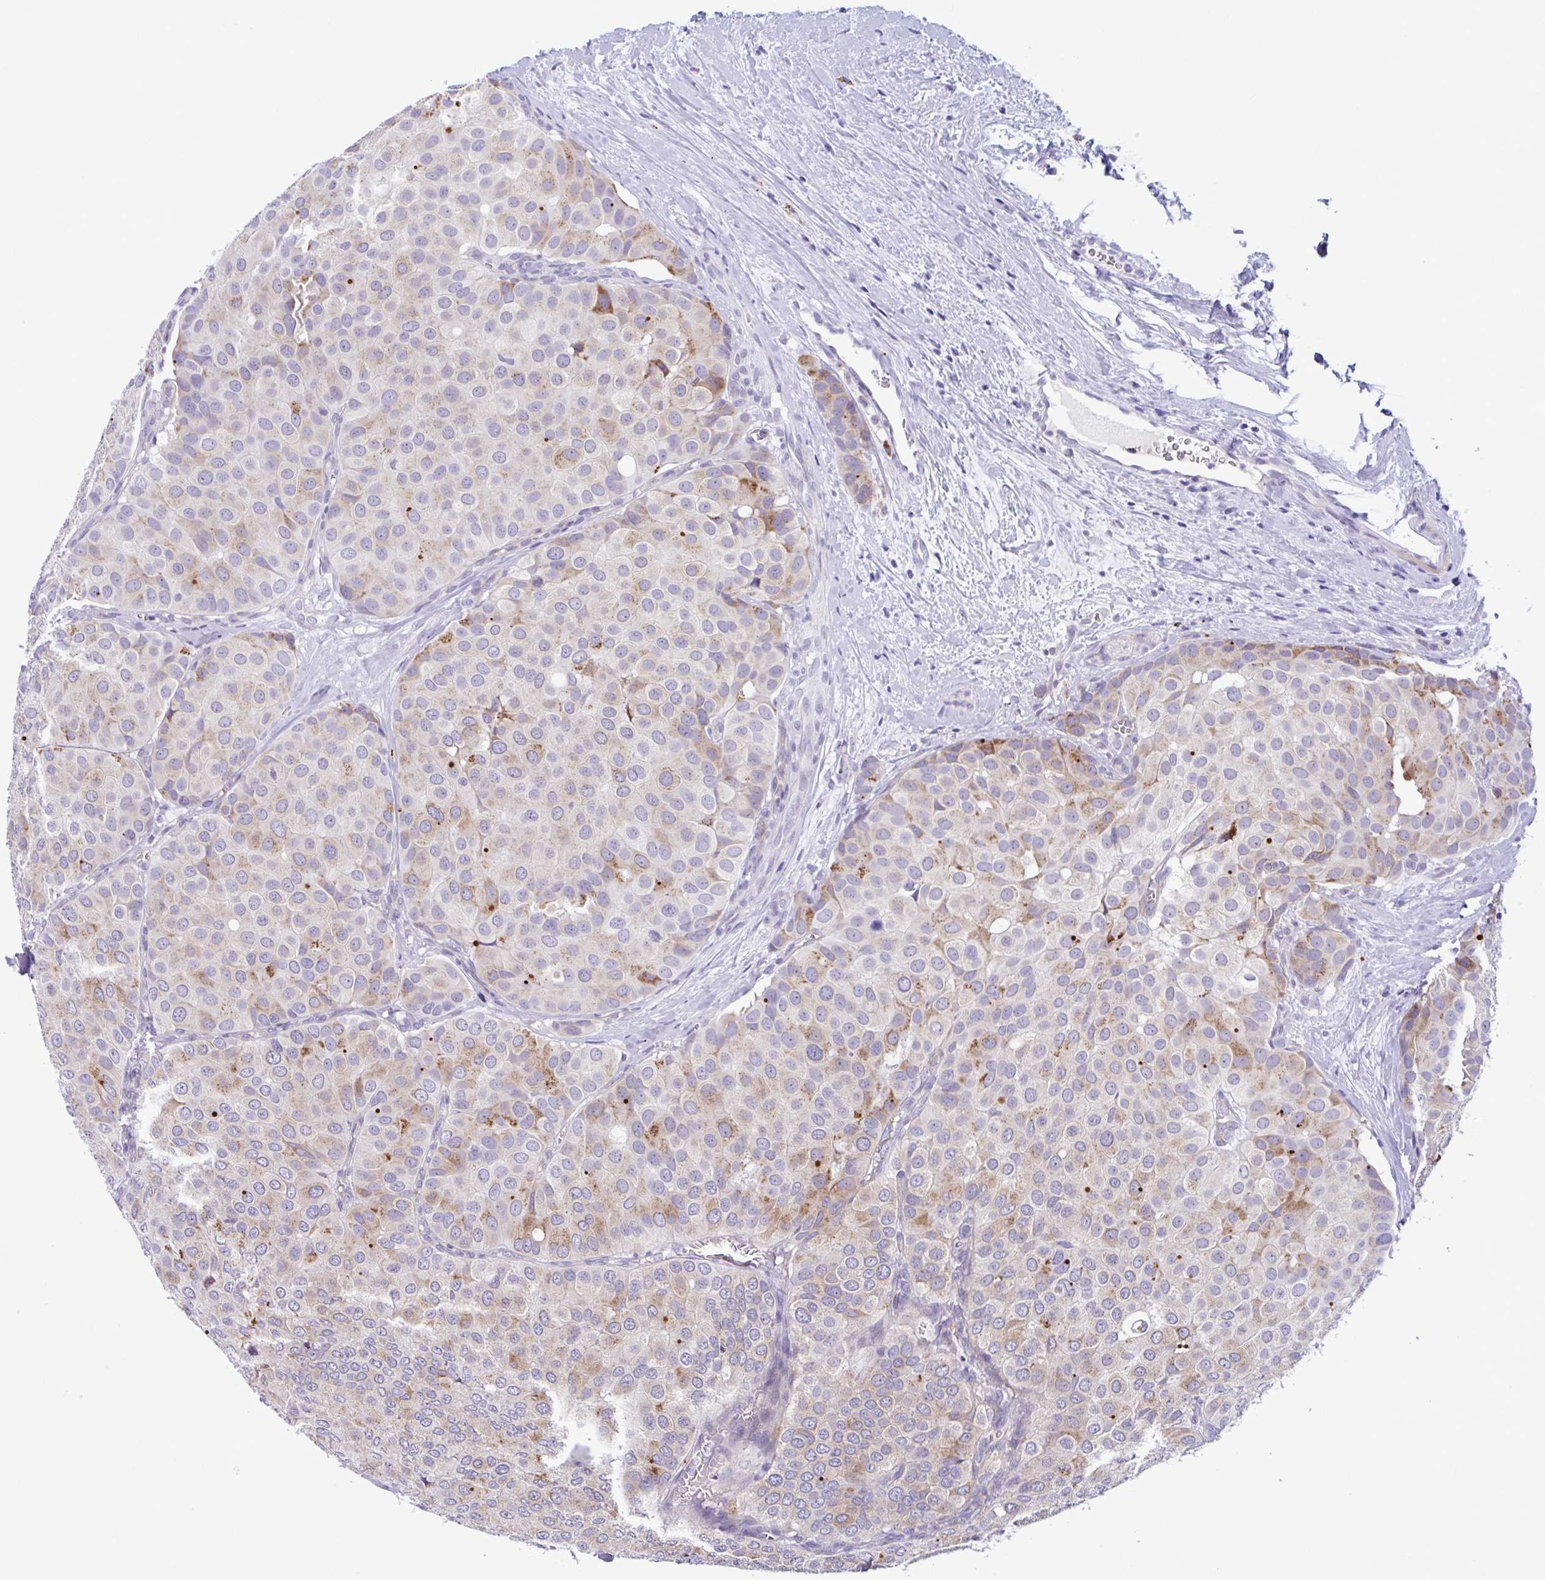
{"staining": {"intensity": "weak", "quantity": "<25%", "location": "cytoplasmic/membranous"}, "tissue": "breast cancer", "cell_type": "Tumor cells", "image_type": "cancer", "snomed": [{"axis": "morphology", "description": "Duct carcinoma"}, {"axis": "topography", "description": "Breast"}], "caption": "Tumor cells show no significant protein expression in breast cancer.", "gene": "SREBF1", "patient": {"sex": "female", "age": 70}}